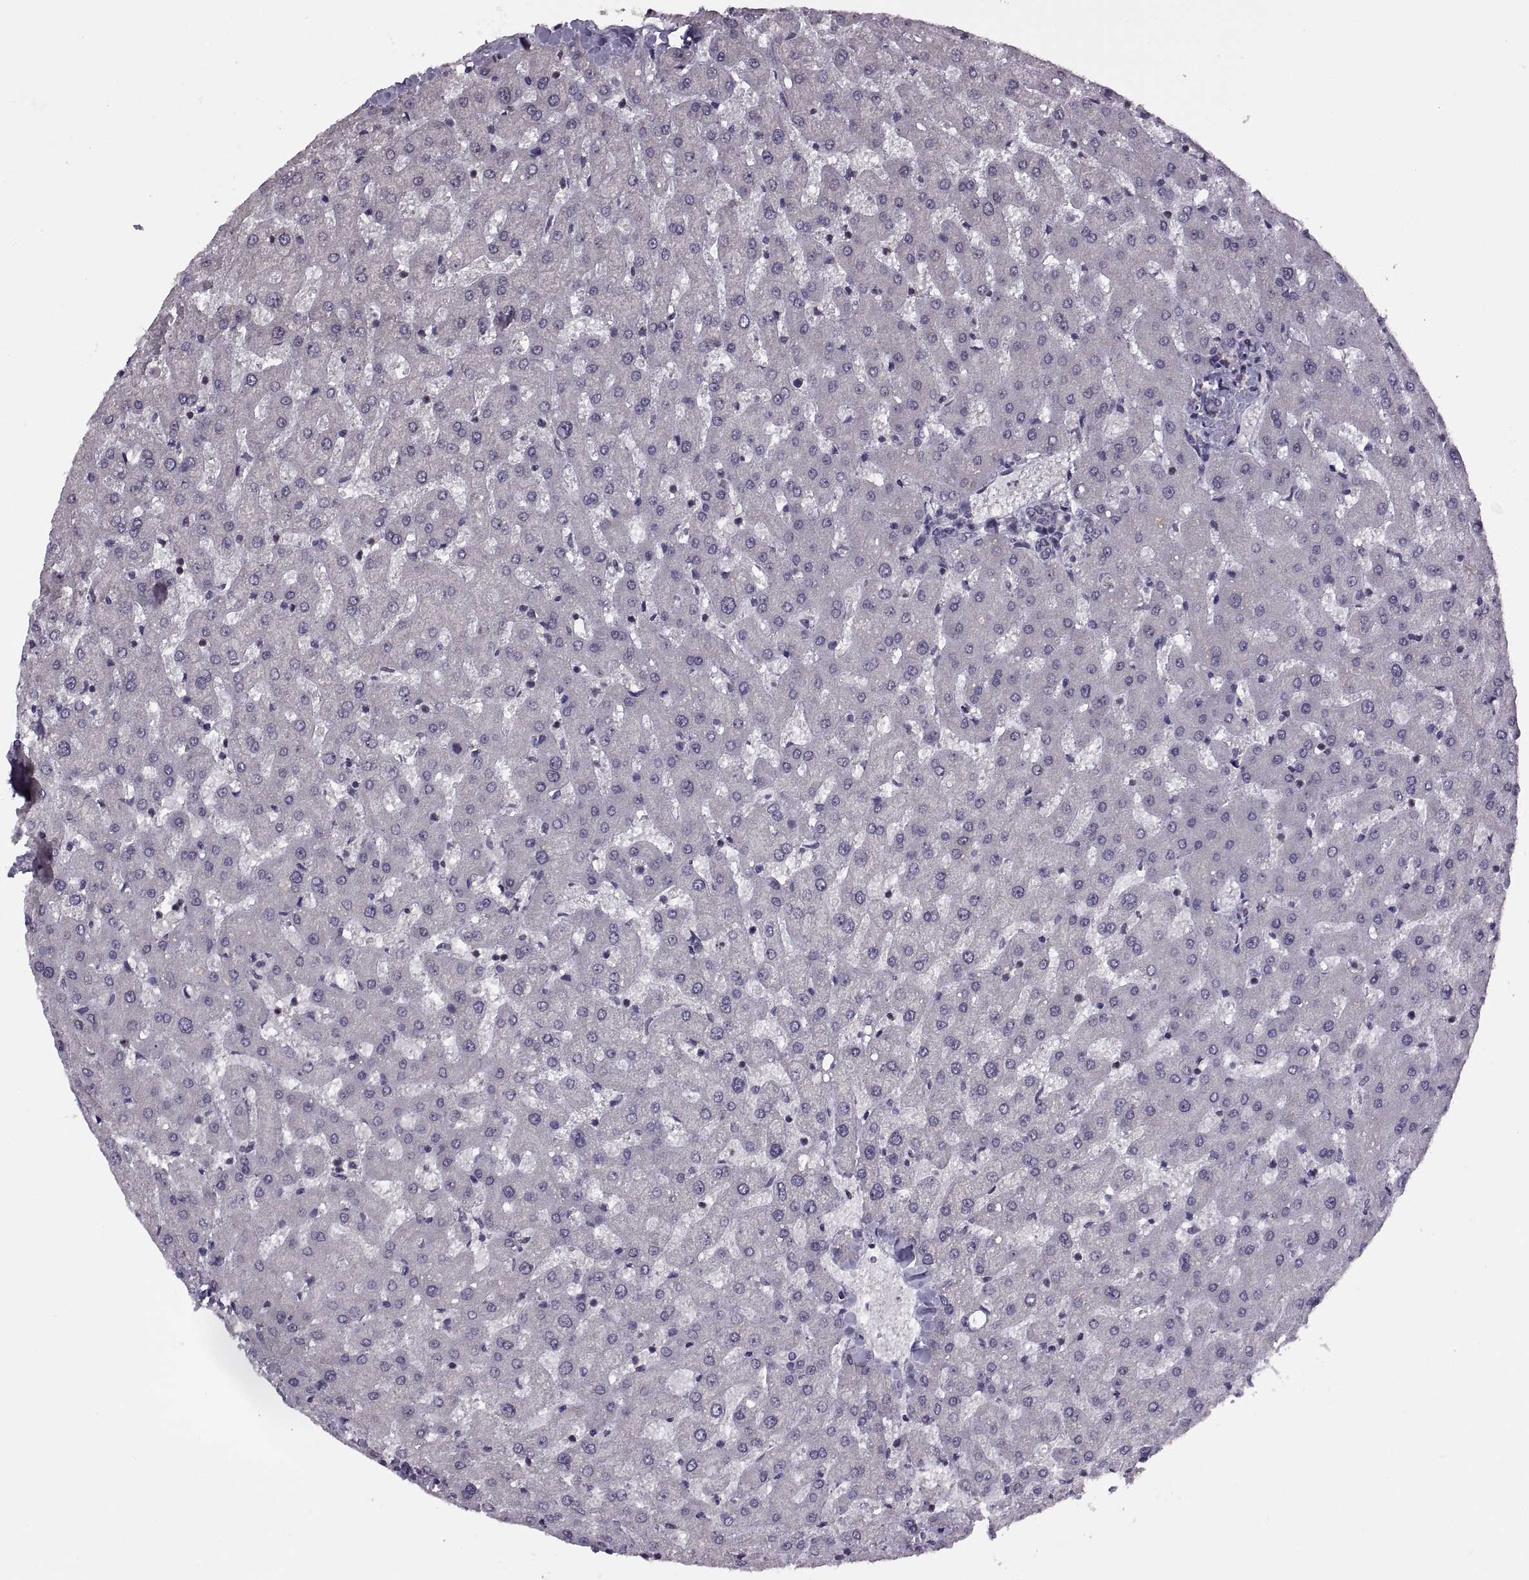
{"staining": {"intensity": "negative", "quantity": "none", "location": "none"}, "tissue": "liver", "cell_type": "Cholangiocytes", "image_type": "normal", "snomed": [{"axis": "morphology", "description": "Normal tissue, NOS"}, {"axis": "topography", "description": "Liver"}], "caption": "This photomicrograph is of unremarkable liver stained with immunohistochemistry to label a protein in brown with the nuclei are counter-stained blue. There is no expression in cholangiocytes. (IHC, brightfield microscopy, high magnification).", "gene": "INTS3", "patient": {"sex": "female", "age": 50}}